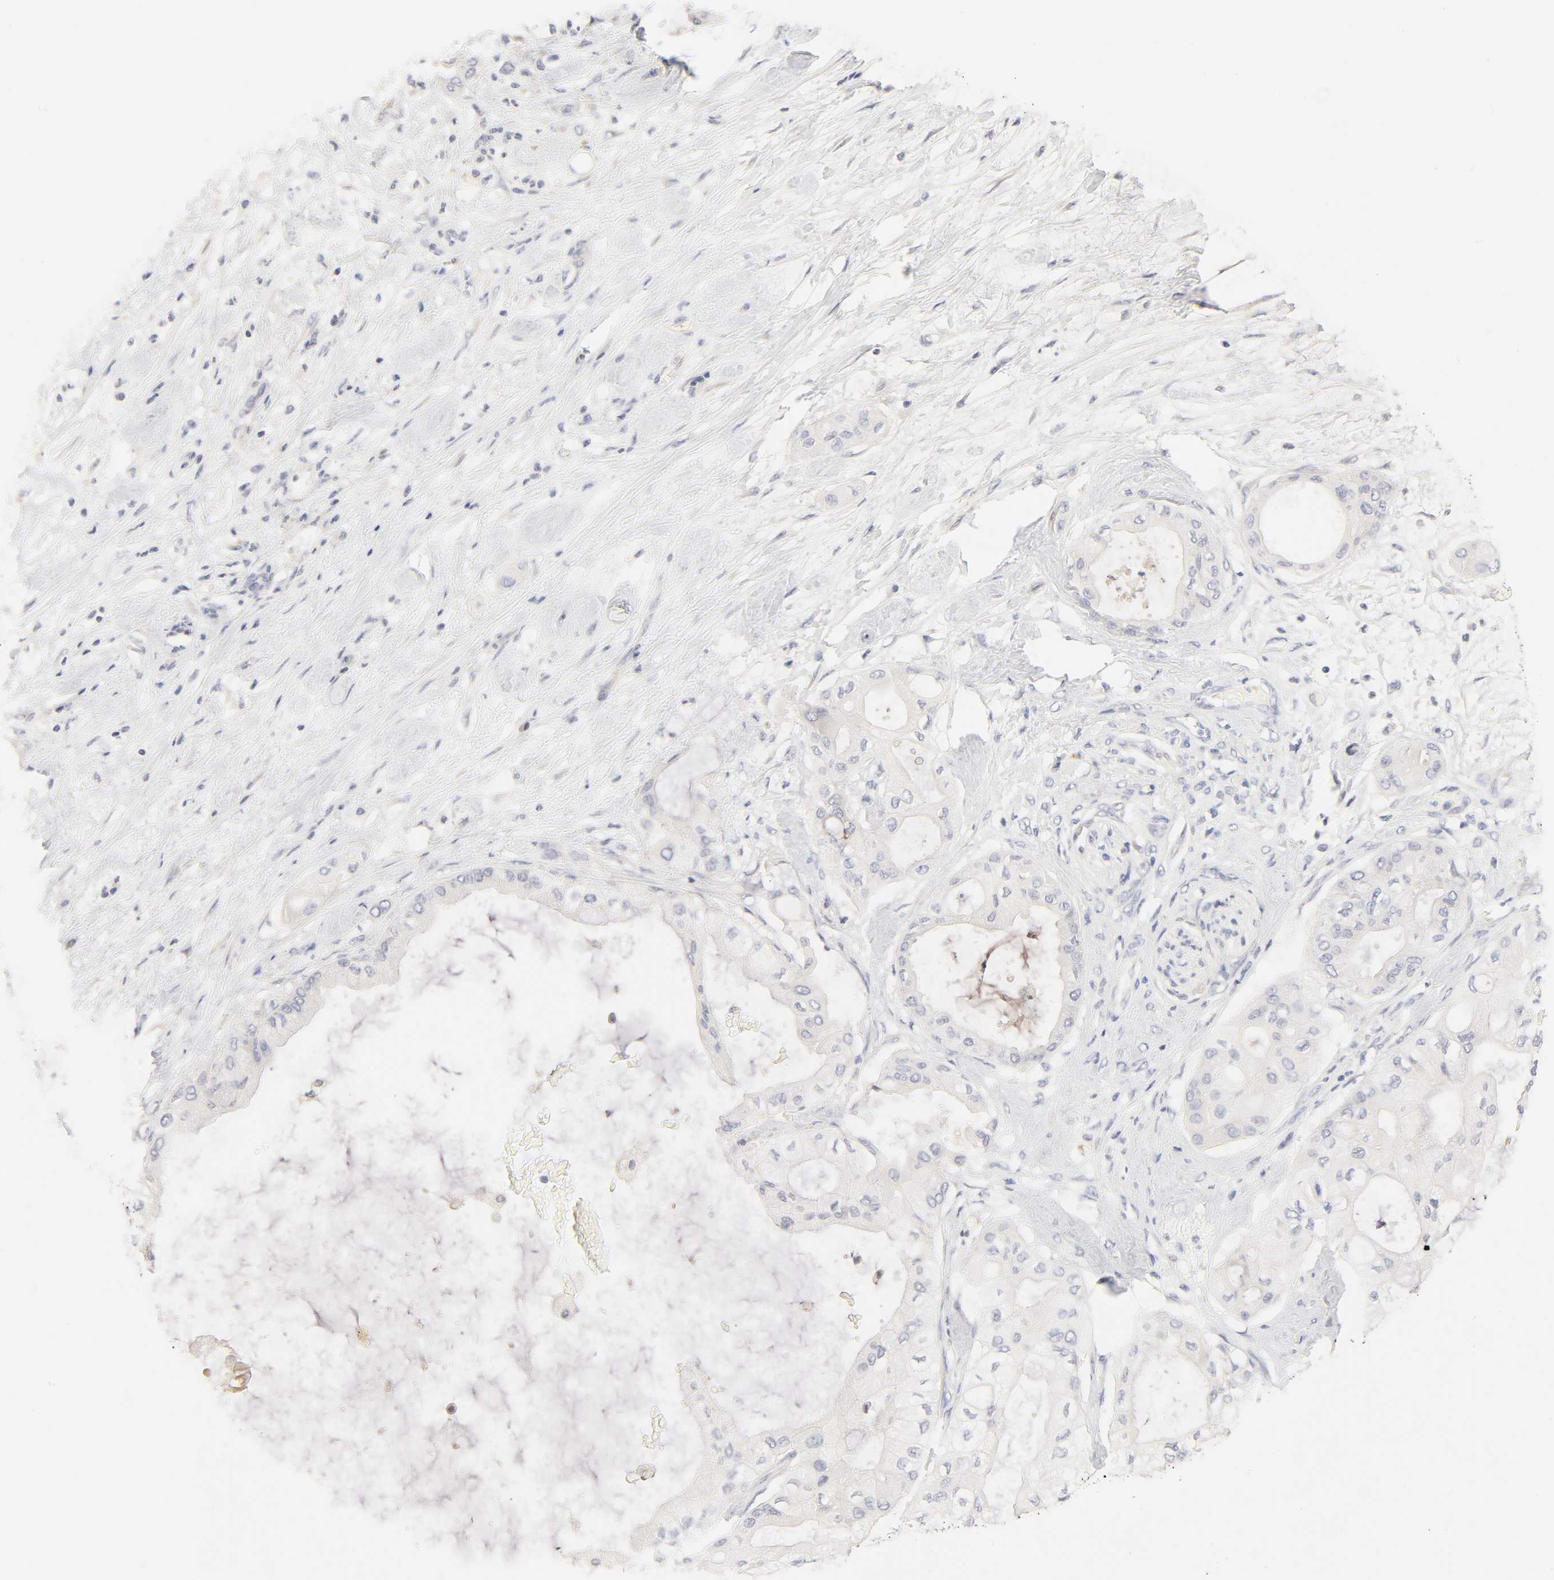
{"staining": {"intensity": "negative", "quantity": "none", "location": "none"}, "tissue": "pancreatic cancer", "cell_type": "Tumor cells", "image_type": "cancer", "snomed": [{"axis": "morphology", "description": "Adenocarcinoma, NOS"}, {"axis": "morphology", "description": "Adenocarcinoma, metastatic, NOS"}, {"axis": "topography", "description": "Lymph node"}, {"axis": "topography", "description": "Pancreas"}, {"axis": "topography", "description": "Duodenum"}], "caption": "Tumor cells show no significant staining in pancreatic metastatic adenocarcinoma. Brightfield microscopy of immunohistochemistry stained with DAB (brown) and hematoxylin (blue), captured at high magnification.", "gene": "CYP4B1", "patient": {"sex": "female", "age": 64}}